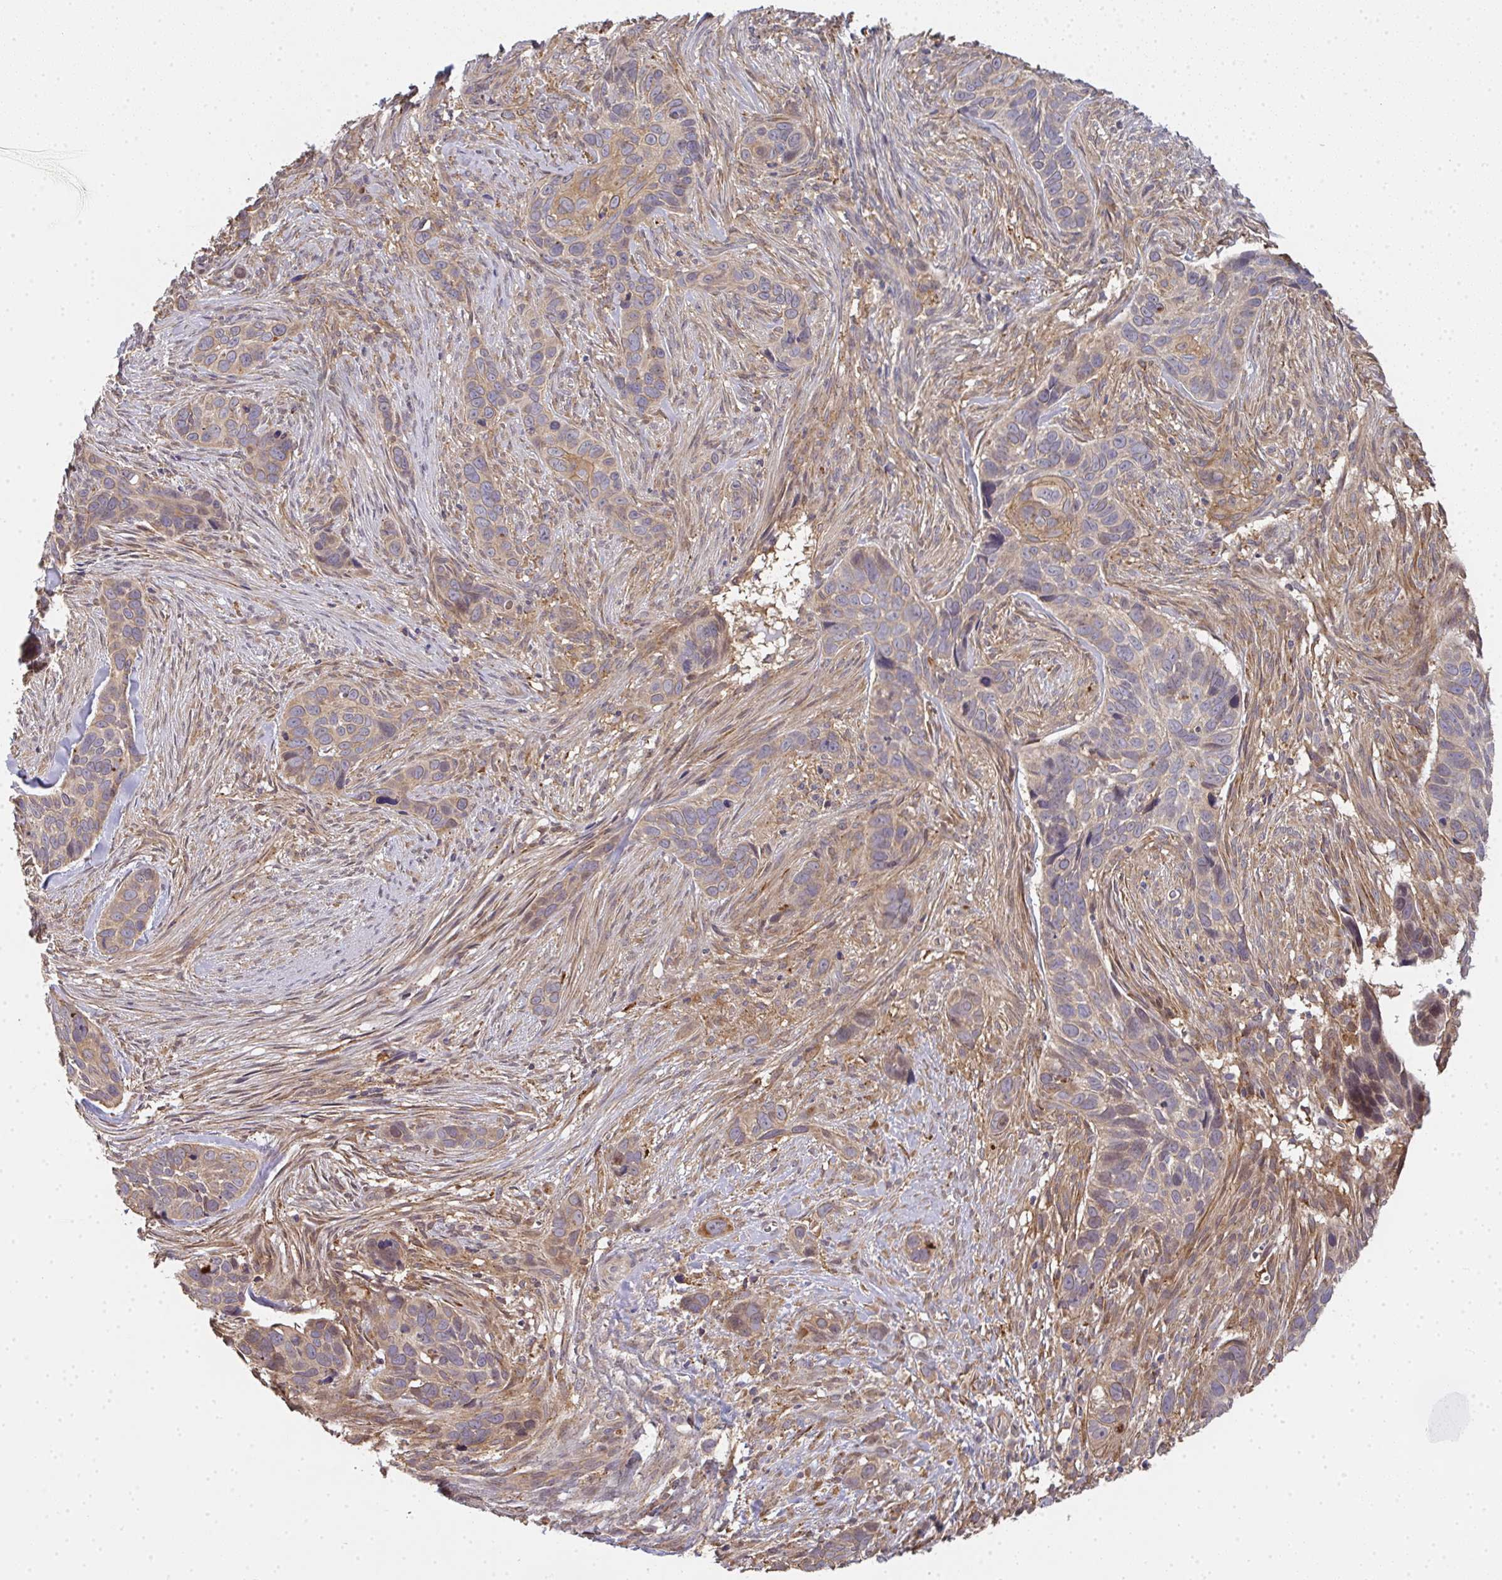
{"staining": {"intensity": "moderate", "quantity": "<25%", "location": "cytoplasmic/membranous"}, "tissue": "skin cancer", "cell_type": "Tumor cells", "image_type": "cancer", "snomed": [{"axis": "morphology", "description": "Basal cell carcinoma"}, {"axis": "topography", "description": "Skin"}], "caption": "The photomicrograph exhibits immunohistochemical staining of skin cancer (basal cell carcinoma). There is moderate cytoplasmic/membranous staining is identified in approximately <25% of tumor cells.", "gene": "EEF1AKMT1", "patient": {"sex": "female", "age": 82}}